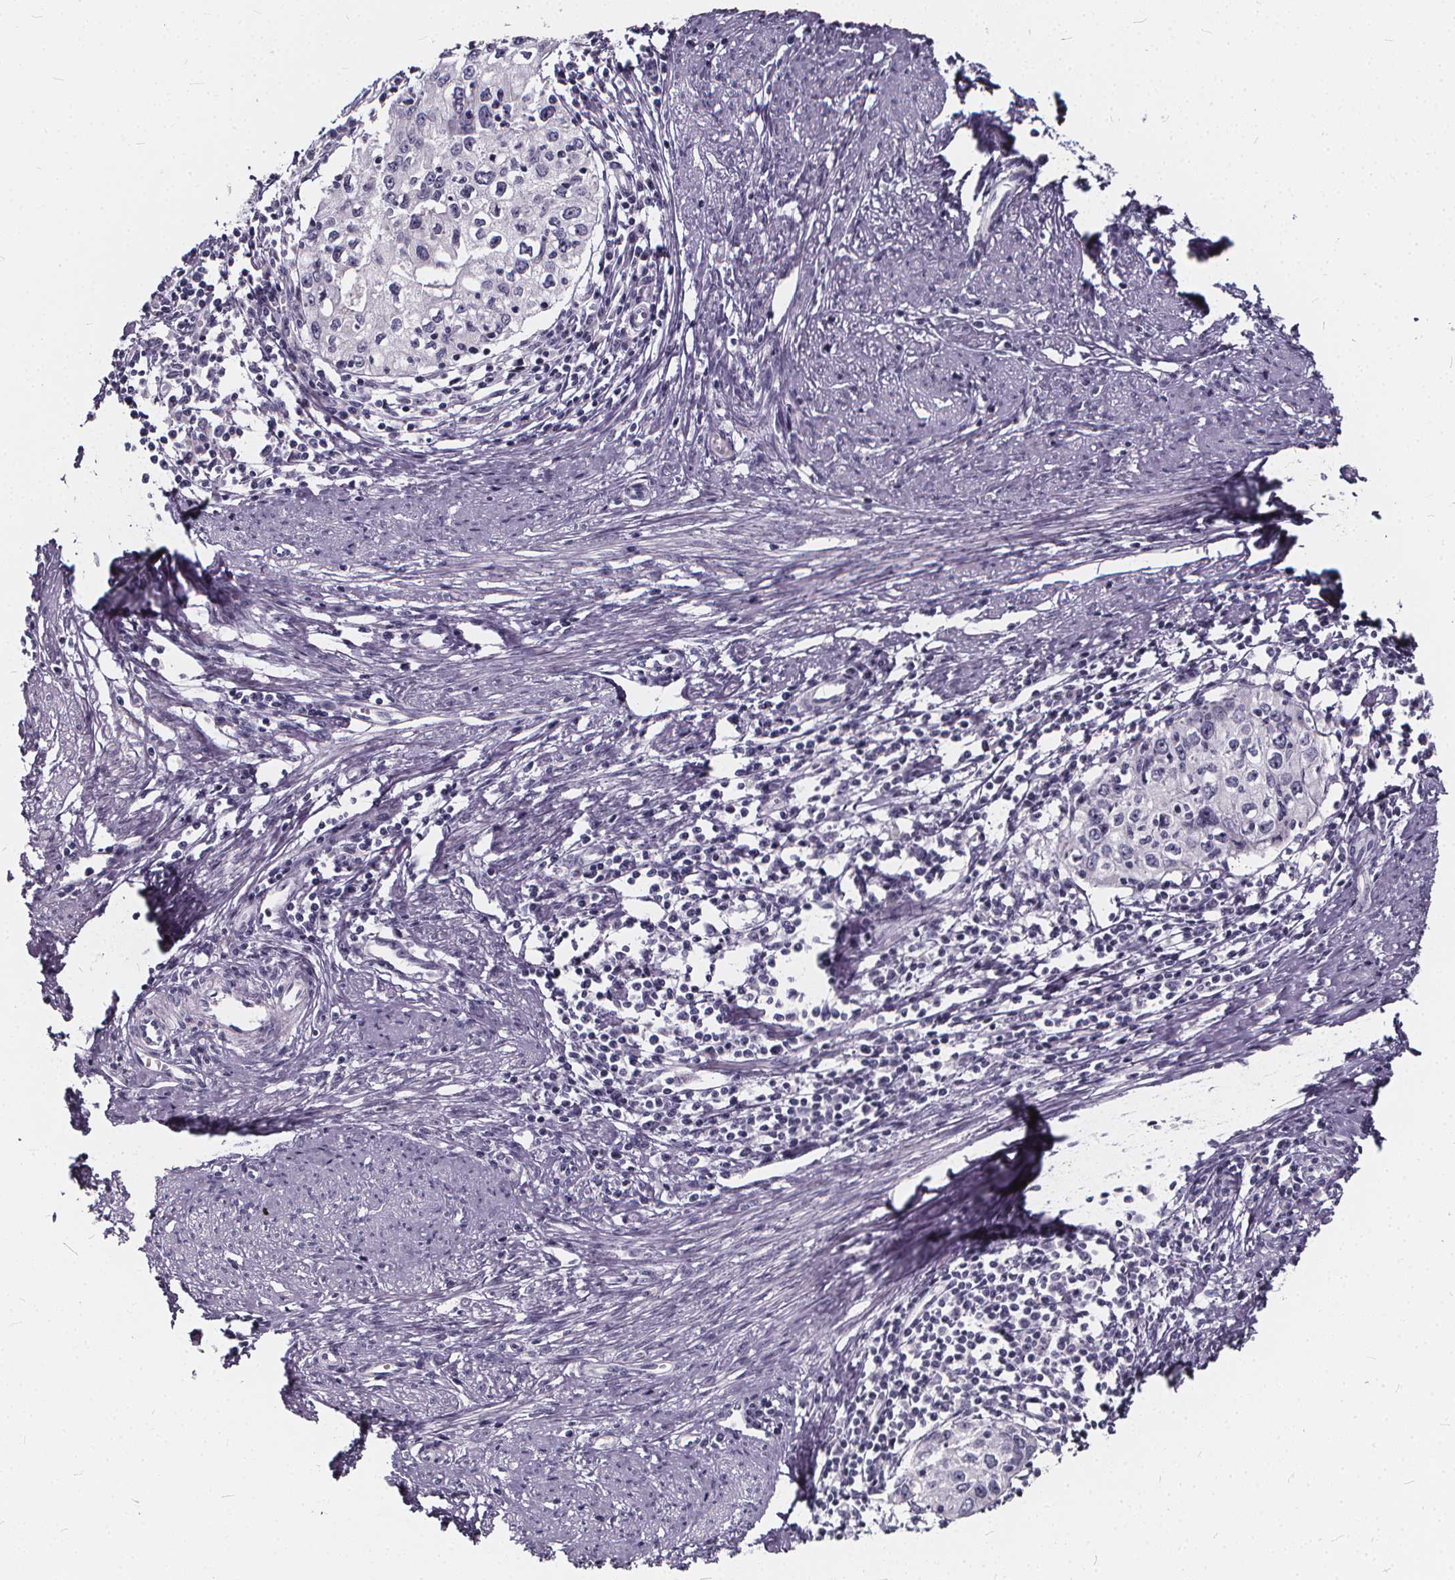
{"staining": {"intensity": "negative", "quantity": "none", "location": "none"}, "tissue": "cervical cancer", "cell_type": "Tumor cells", "image_type": "cancer", "snomed": [{"axis": "morphology", "description": "Squamous cell carcinoma, NOS"}, {"axis": "topography", "description": "Cervix"}], "caption": "Tumor cells are negative for brown protein staining in cervical squamous cell carcinoma.", "gene": "SPEF2", "patient": {"sex": "female", "age": 40}}